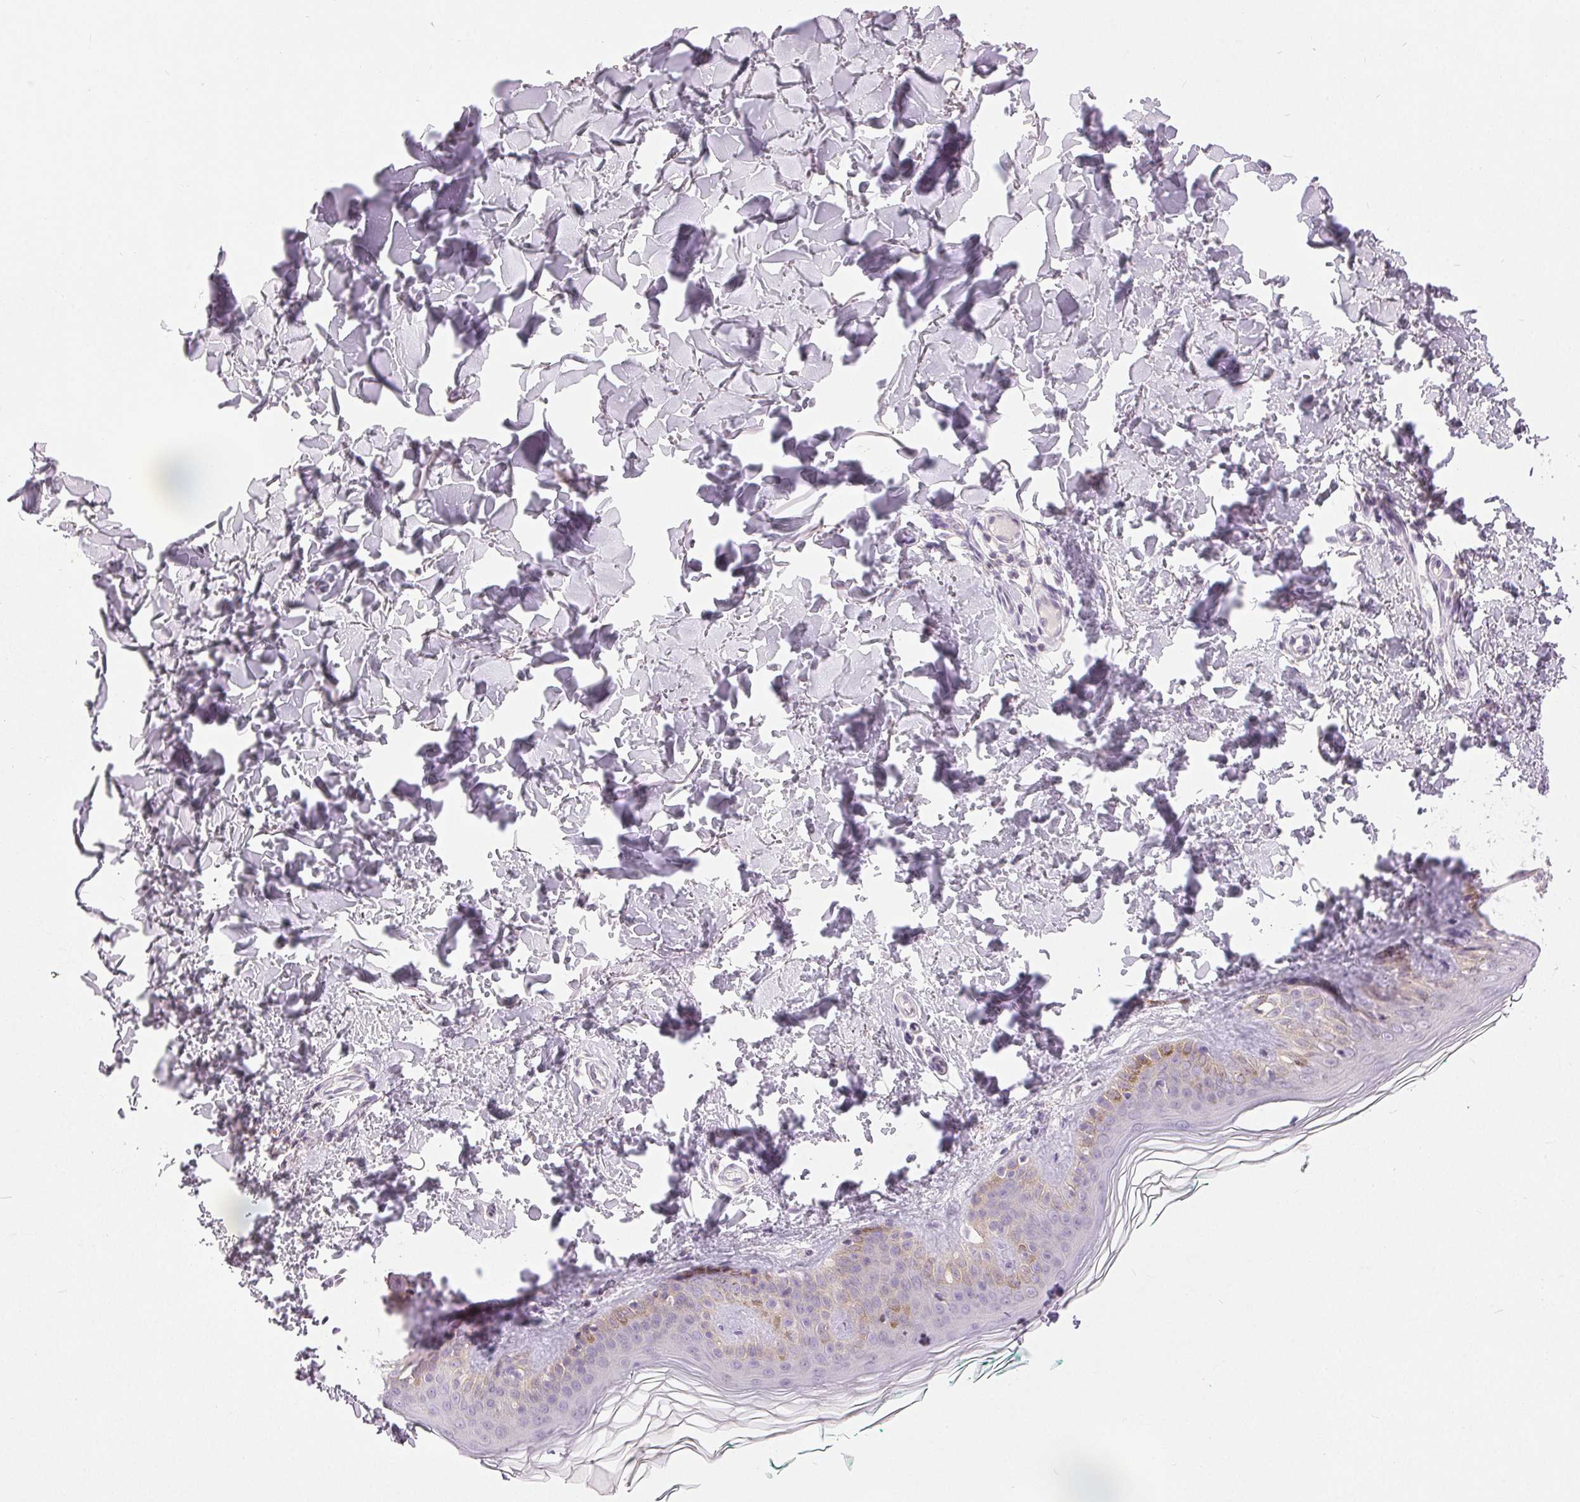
{"staining": {"intensity": "negative", "quantity": "none", "location": "none"}, "tissue": "skin", "cell_type": "Fibroblasts", "image_type": "normal", "snomed": [{"axis": "morphology", "description": "Normal tissue, NOS"}, {"axis": "topography", "description": "Skin"}, {"axis": "topography", "description": "Peripheral nerve tissue"}], "caption": "Immunohistochemistry of benign human skin demonstrates no positivity in fibroblasts.", "gene": "DSG3", "patient": {"sex": "female", "age": 45}}